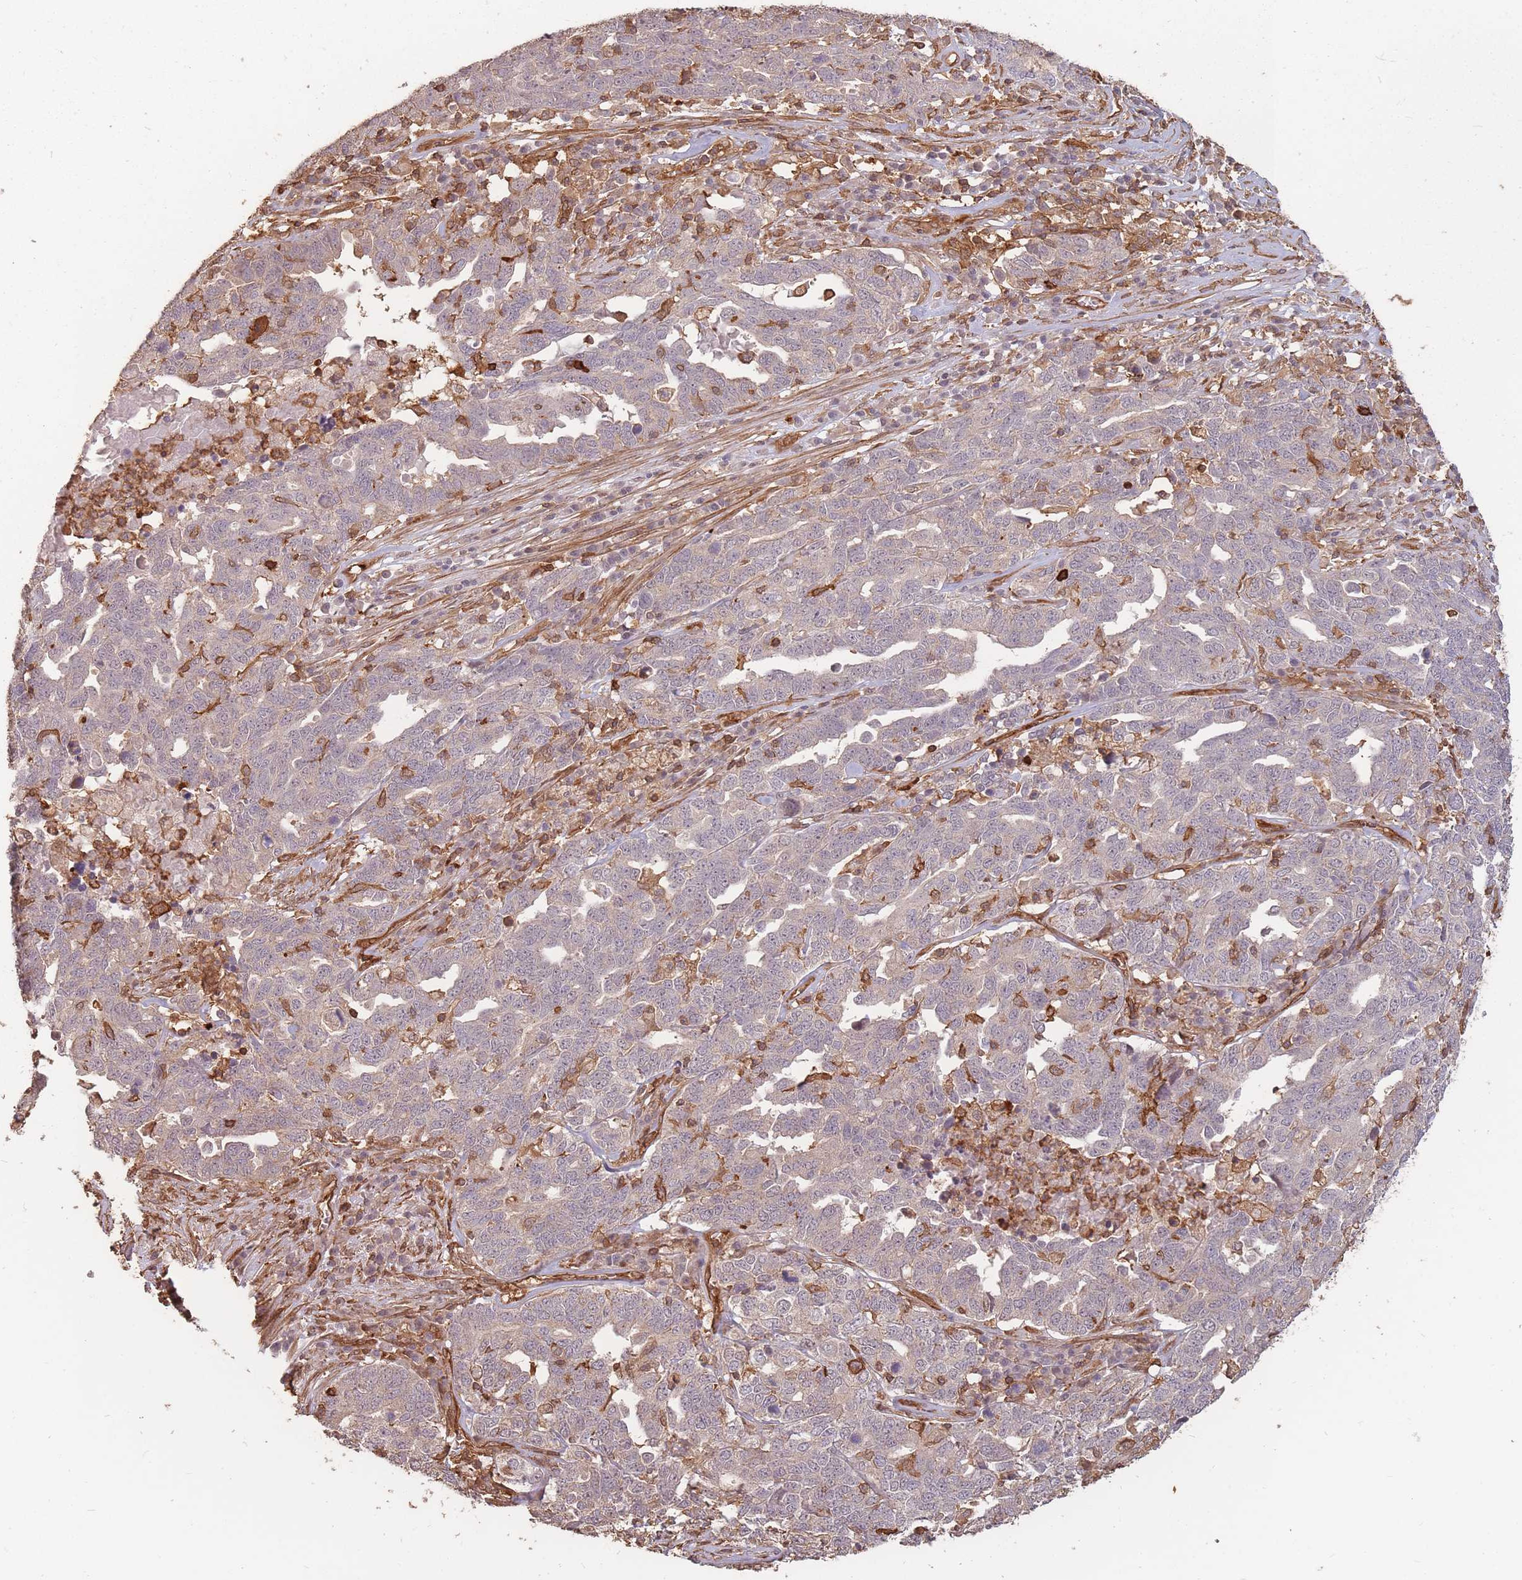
{"staining": {"intensity": "negative", "quantity": "none", "location": "none"}, "tissue": "ovarian cancer", "cell_type": "Tumor cells", "image_type": "cancer", "snomed": [{"axis": "morphology", "description": "Carcinoma, endometroid"}, {"axis": "topography", "description": "Ovary"}], "caption": "Histopathology image shows no protein positivity in tumor cells of ovarian endometroid carcinoma tissue.", "gene": "PLS3", "patient": {"sex": "female", "age": 62}}